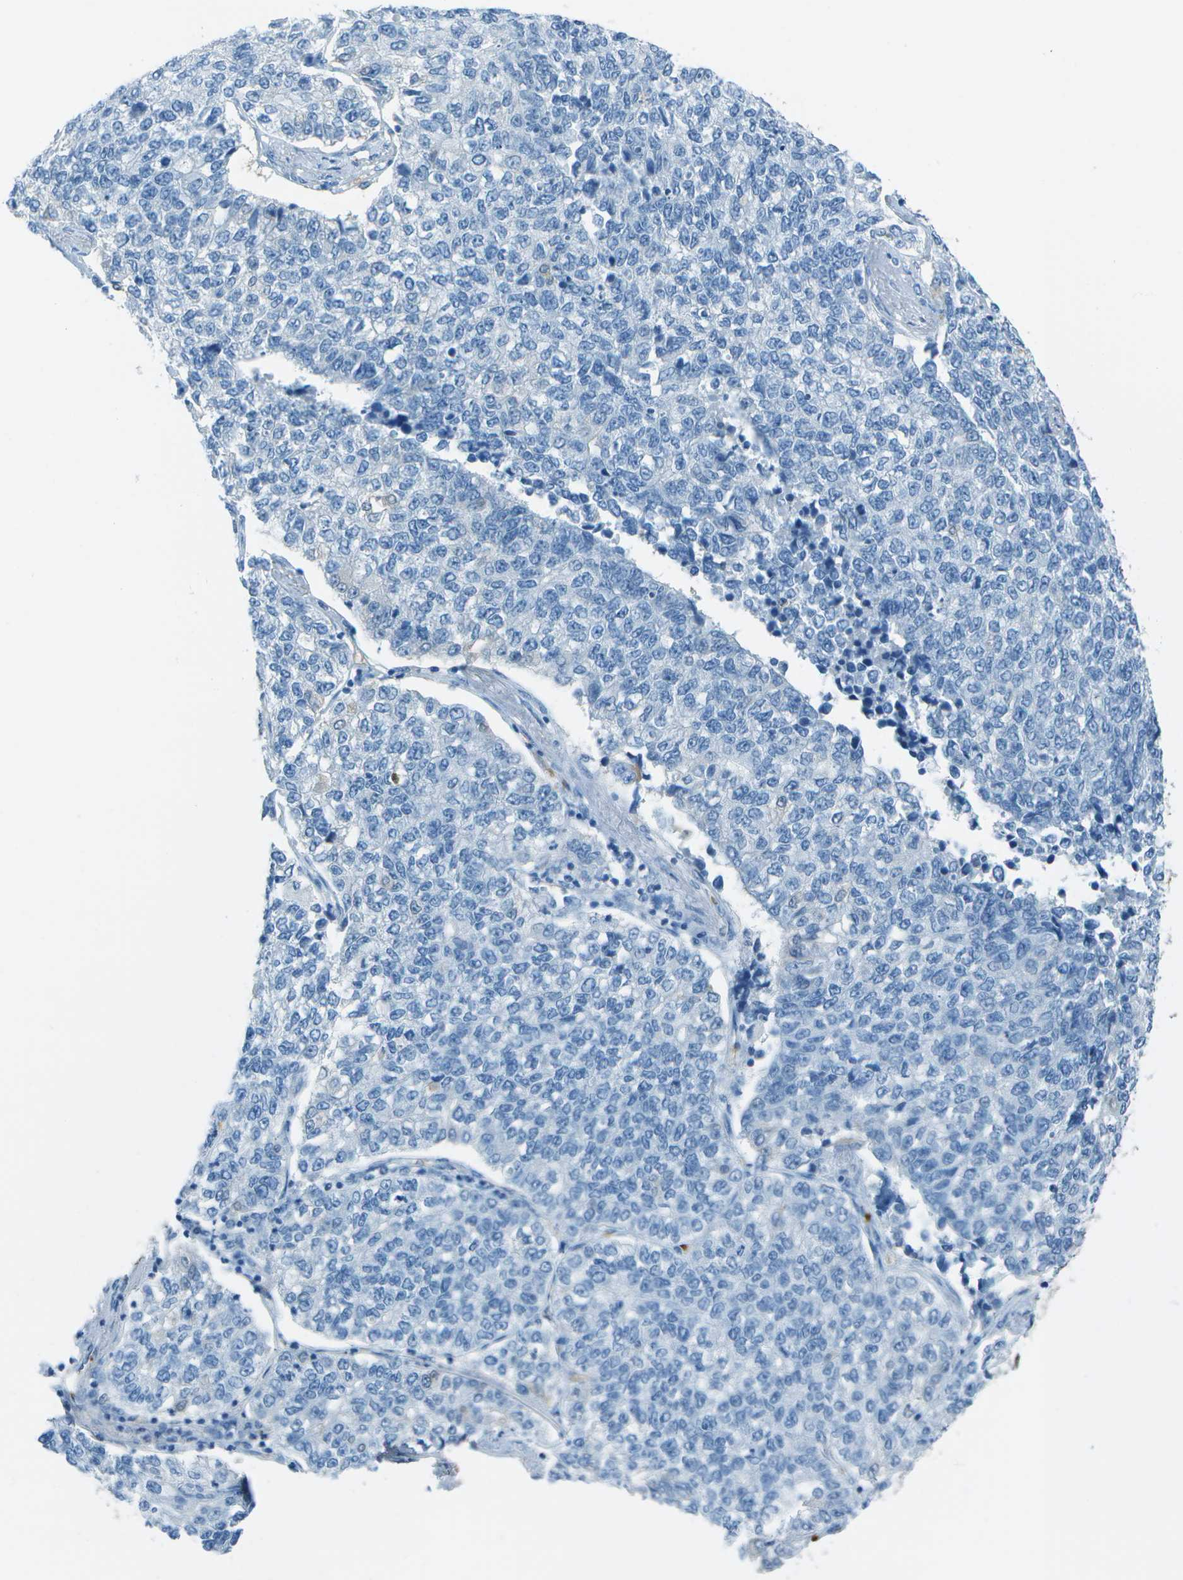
{"staining": {"intensity": "negative", "quantity": "none", "location": "none"}, "tissue": "lung cancer", "cell_type": "Tumor cells", "image_type": "cancer", "snomed": [{"axis": "morphology", "description": "Adenocarcinoma, NOS"}, {"axis": "topography", "description": "Lung"}], "caption": "DAB immunohistochemical staining of human adenocarcinoma (lung) shows no significant expression in tumor cells. (Brightfield microscopy of DAB IHC at high magnification).", "gene": "ASL", "patient": {"sex": "male", "age": 49}}